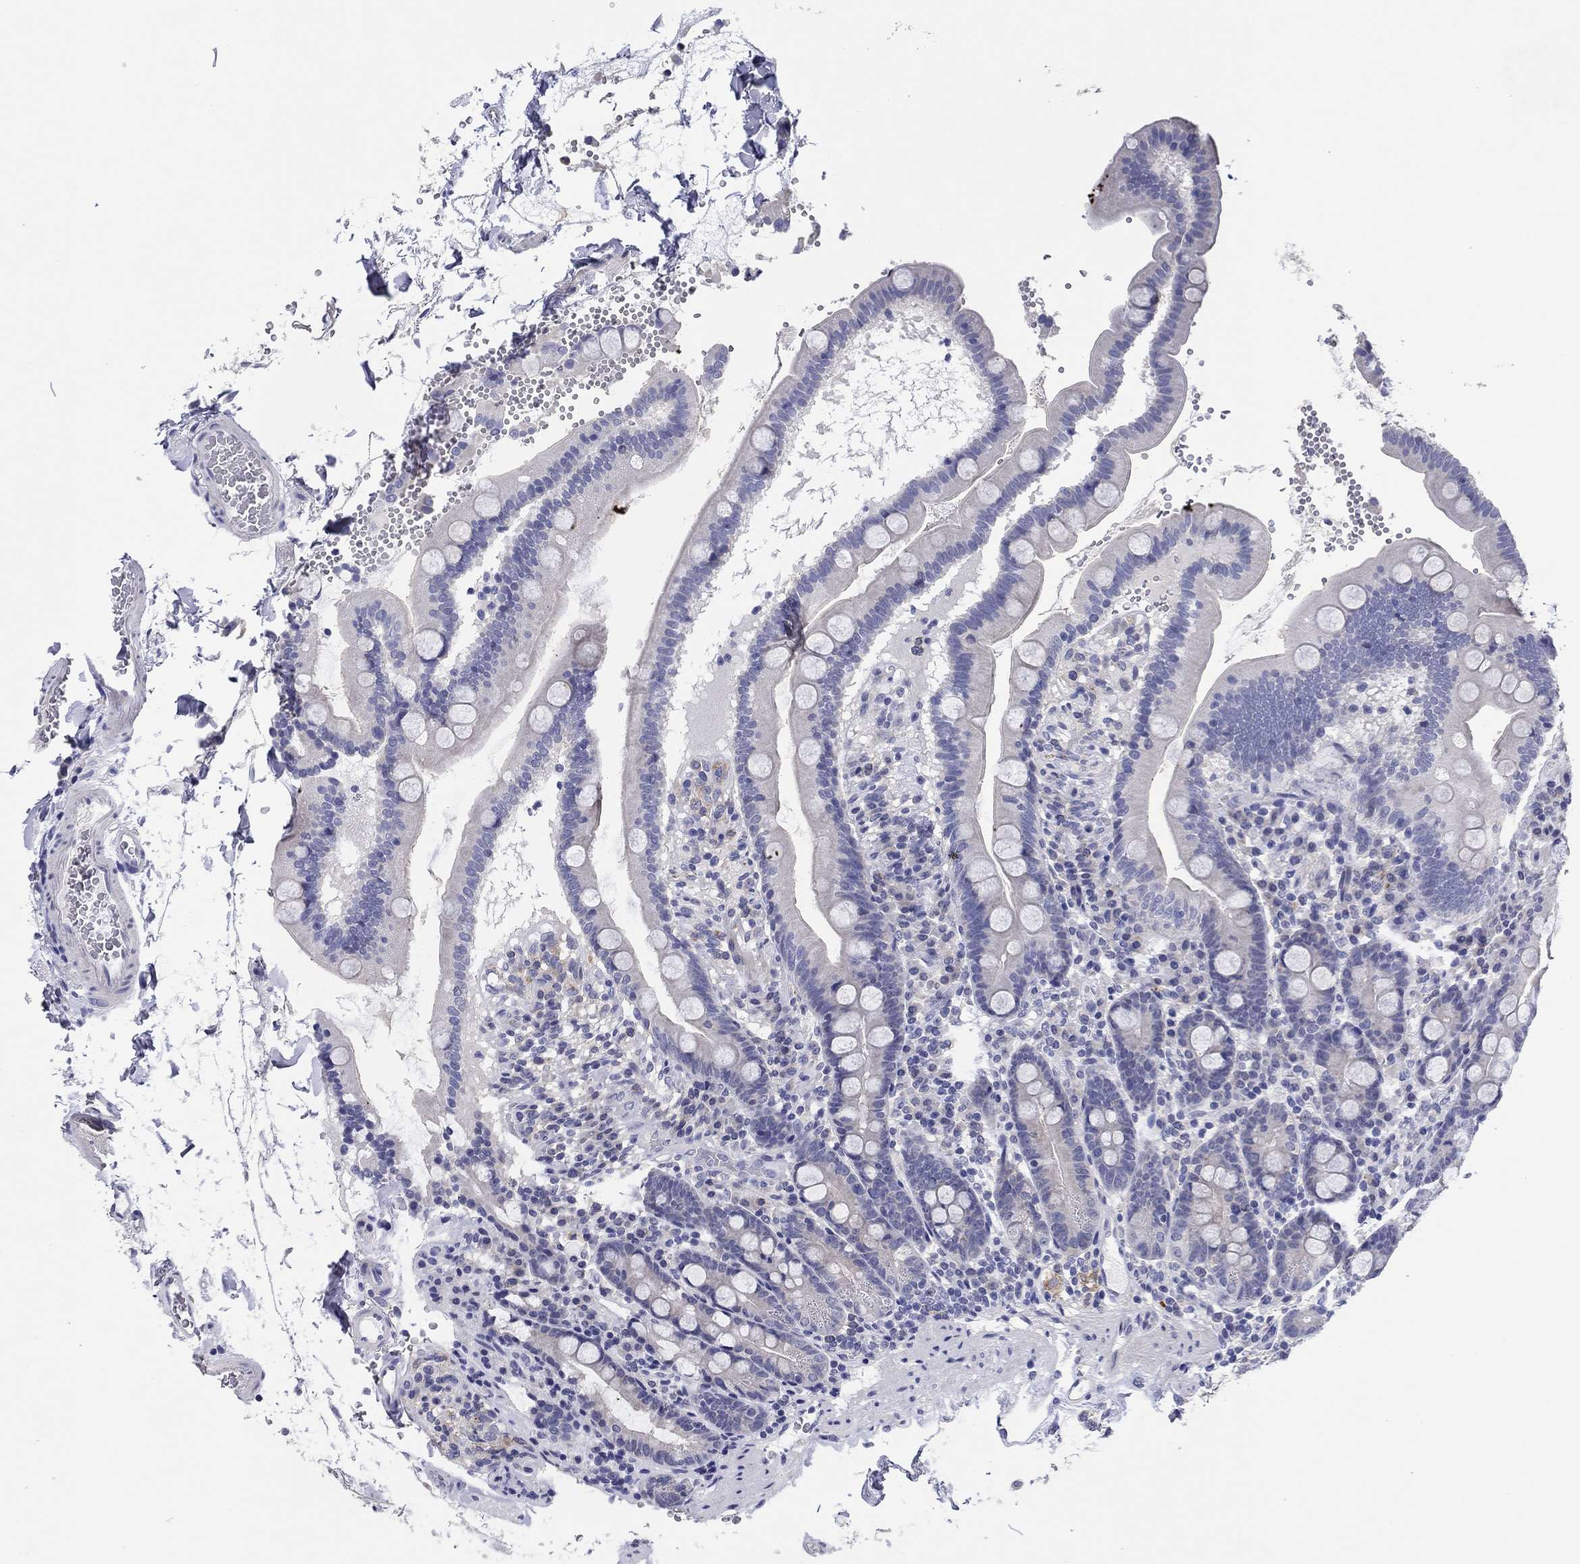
{"staining": {"intensity": "negative", "quantity": "none", "location": "none"}, "tissue": "duodenum", "cell_type": "Glandular cells", "image_type": "normal", "snomed": [{"axis": "morphology", "description": "Normal tissue, NOS"}, {"axis": "topography", "description": "Duodenum"}], "caption": "This micrograph is of unremarkable duodenum stained with IHC to label a protein in brown with the nuclei are counter-stained blue. There is no positivity in glandular cells.", "gene": "HDC", "patient": {"sex": "male", "age": 59}}